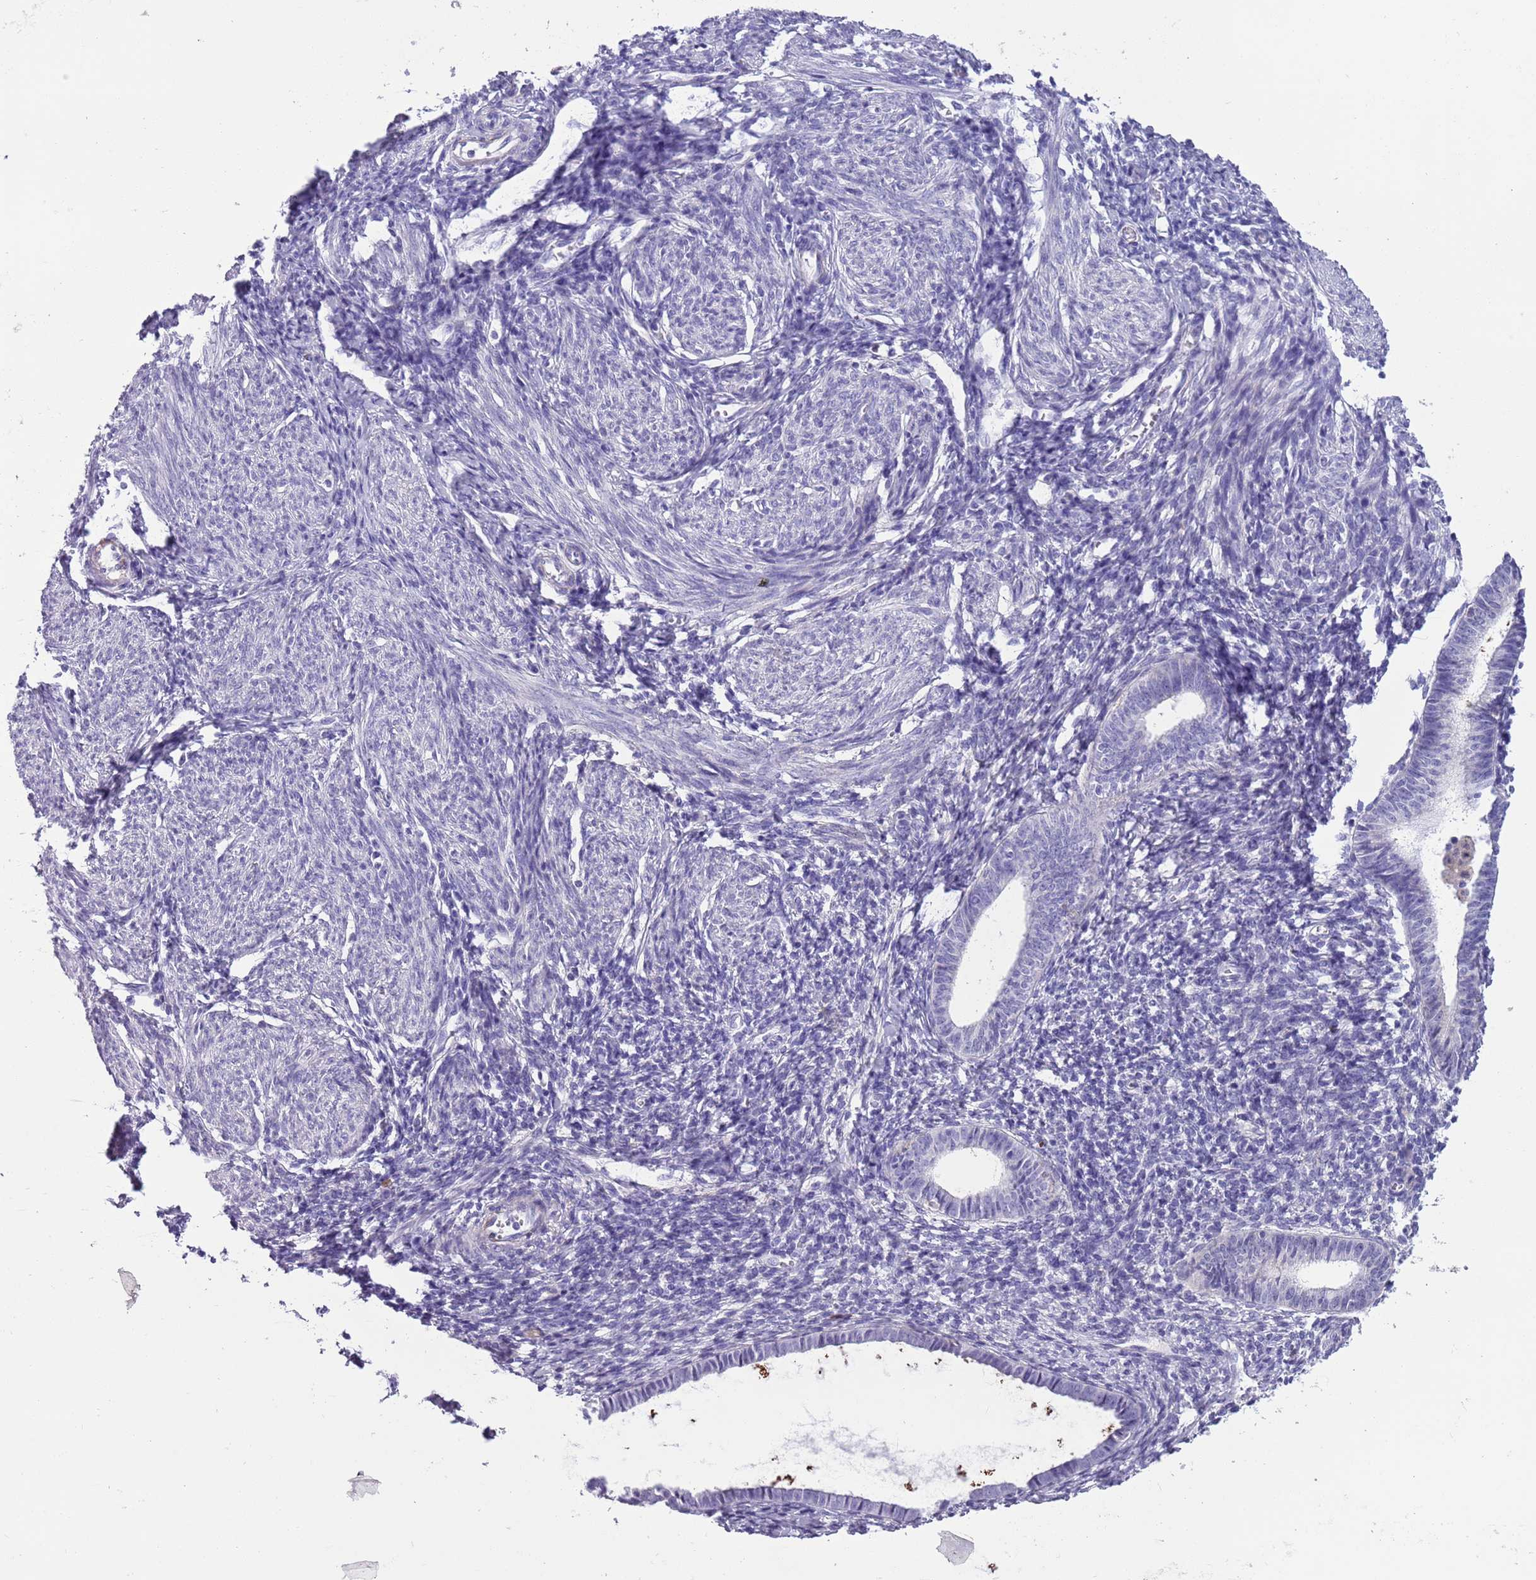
{"staining": {"intensity": "negative", "quantity": "none", "location": "none"}, "tissue": "endometrium", "cell_type": "Cells in endometrial stroma", "image_type": "normal", "snomed": [{"axis": "morphology", "description": "Normal tissue, NOS"}, {"axis": "morphology", "description": "Adenocarcinoma, NOS"}, {"axis": "topography", "description": "Endometrium"}], "caption": "This is a image of immunohistochemistry staining of unremarkable endometrium, which shows no positivity in cells in endometrial stroma. (DAB (3,3'-diaminobenzidine) immunohistochemistry (IHC) with hematoxylin counter stain).", "gene": "PFKFB2", "patient": {"sex": "female", "age": 57}}